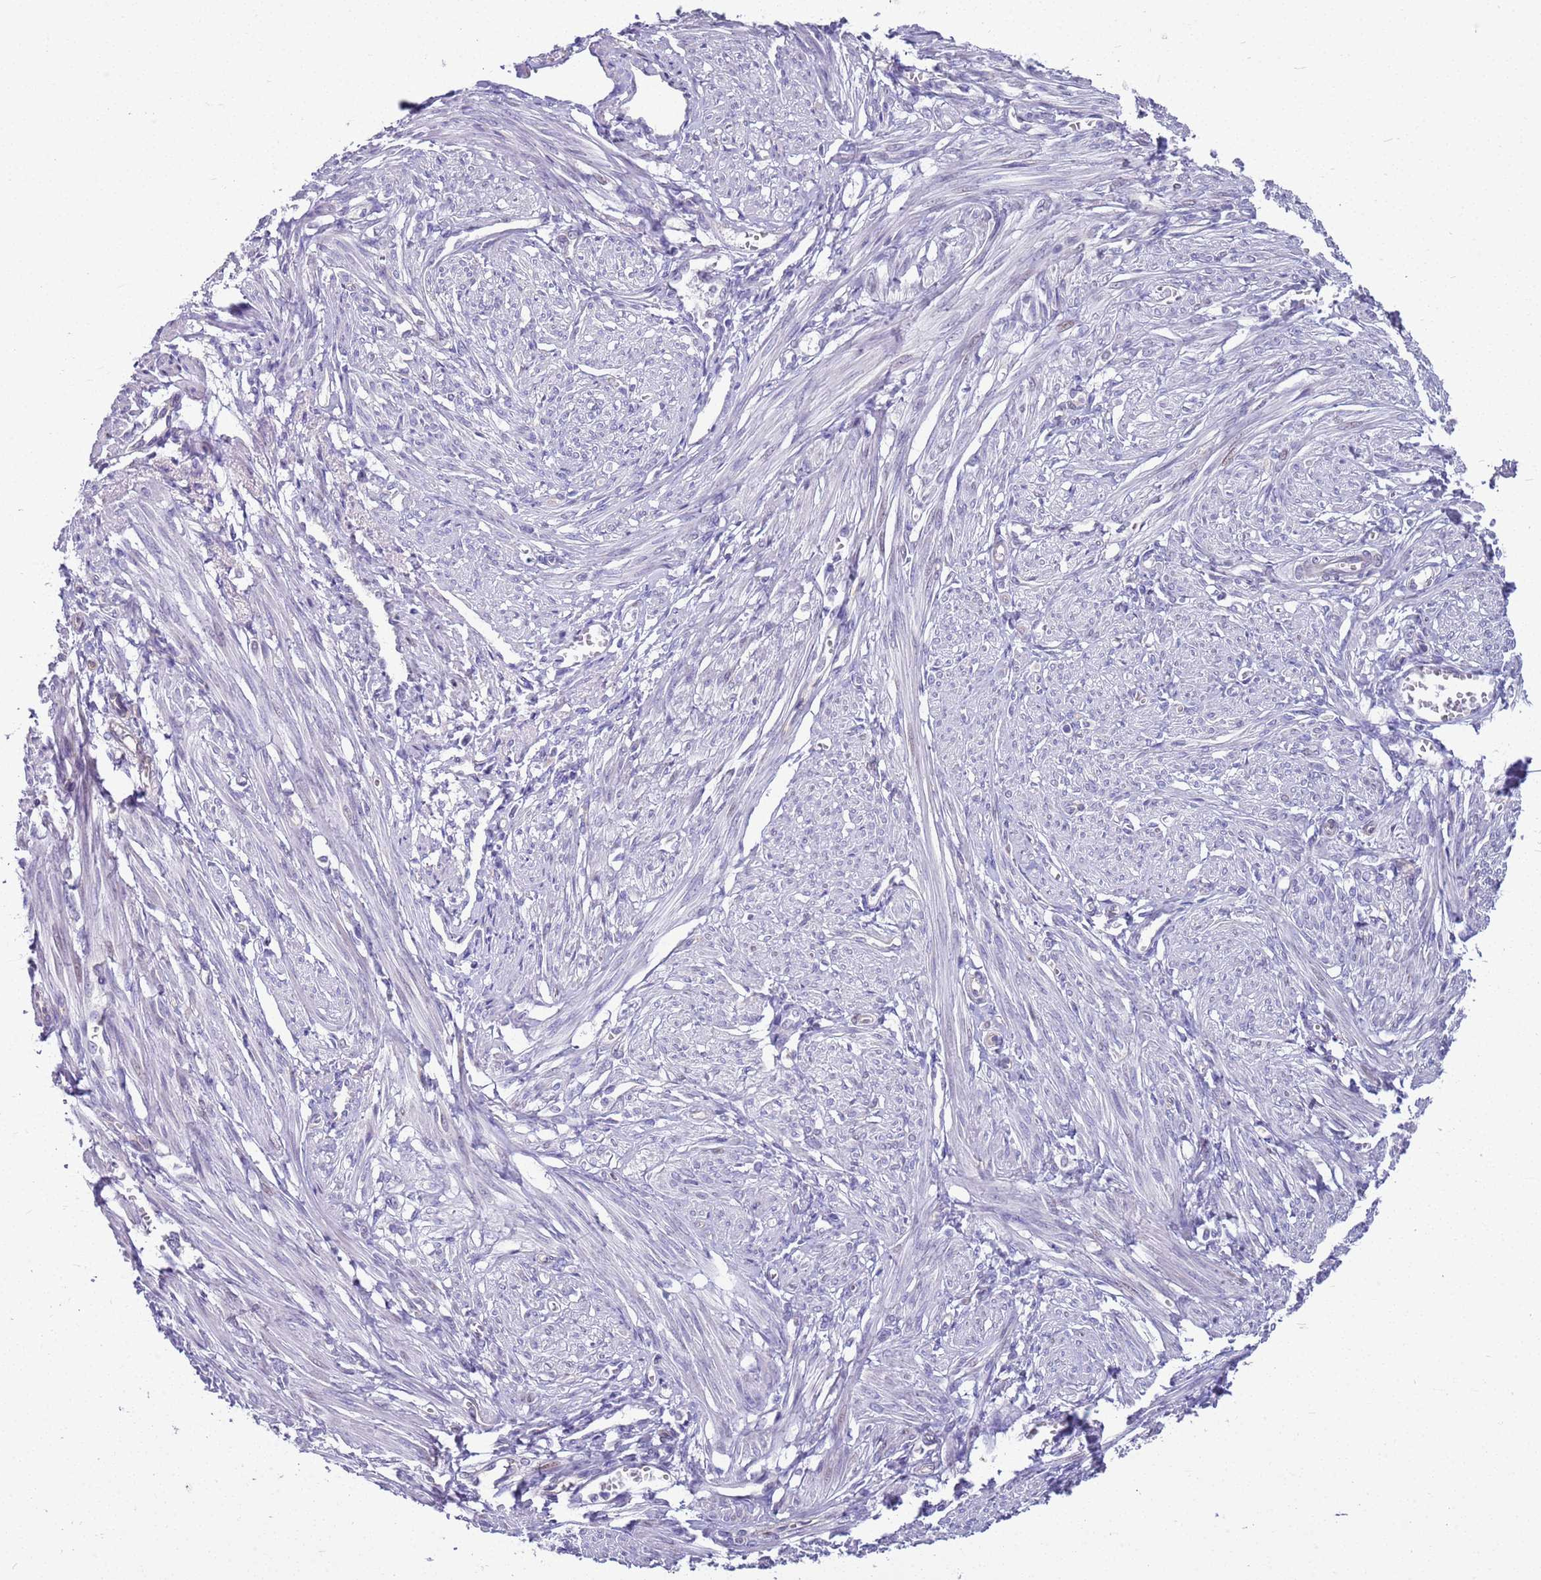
{"staining": {"intensity": "weak", "quantity": "25%-75%", "location": "nuclear"}, "tissue": "smooth muscle", "cell_type": "Smooth muscle cells", "image_type": "normal", "snomed": [{"axis": "morphology", "description": "Normal tissue, NOS"}, {"axis": "topography", "description": "Smooth muscle"}], "caption": "This image reveals unremarkable smooth muscle stained with immunohistochemistry (IHC) to label a protein in brown. The nuclear of smooth muscle cells show weak positivity for the protein. Nuclei are counter-stained blue.", "gene": "BRMS1L", "patient": {"sex": "female", "age": 39}}